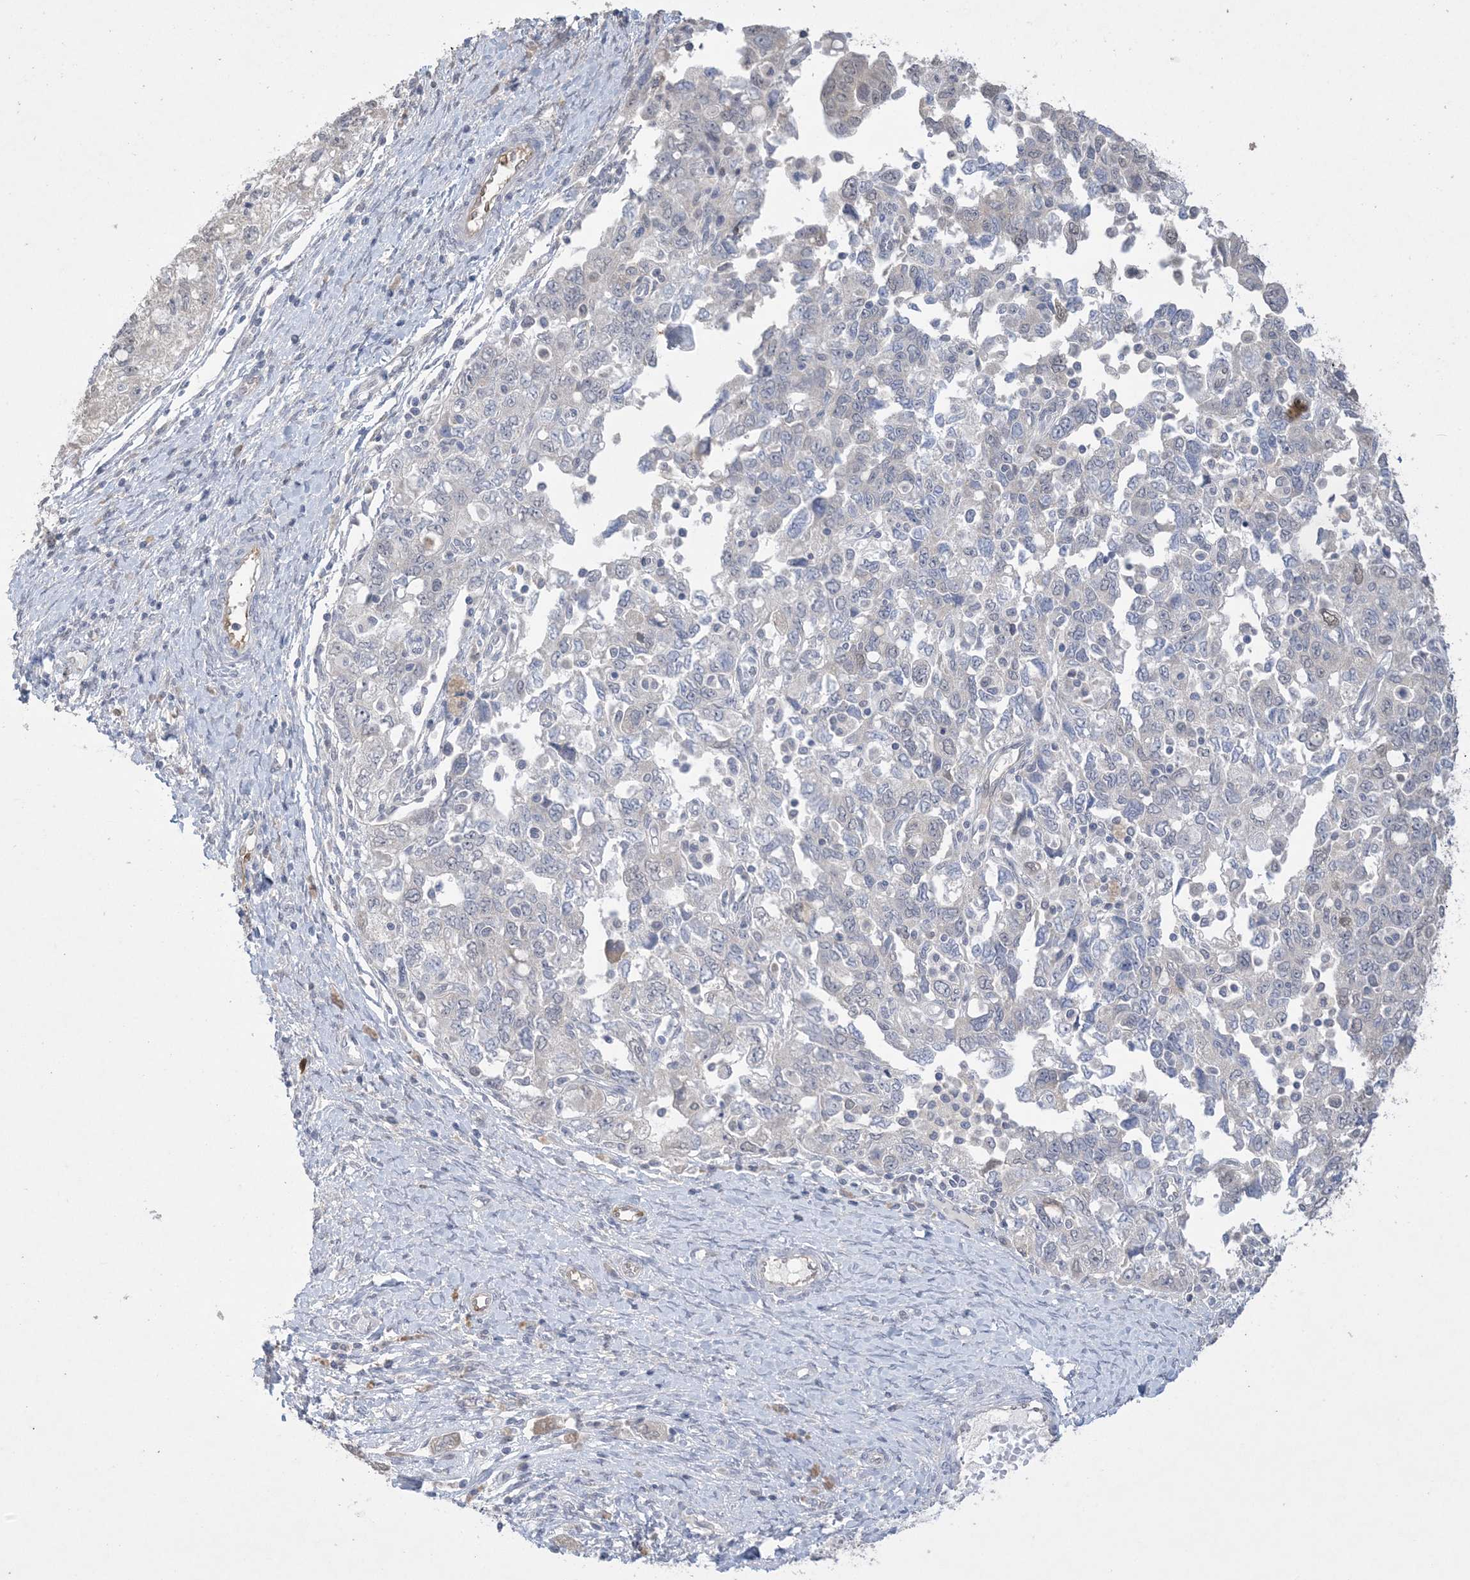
{"staining": {"intensity": "negative", "quantity": "none", "location": "none"}, "tissue": "ovarian cancer", "cell_type": "Tumor cells", "image_type": "cancer", "snomed": [{"axis": "morphology", "description": "Carcinoma, NOS"}, {"axis": "morphology", "description": "Cystadenocarcinoma, serous, NOS"}, {"axis": "topography", "description": "Ovary"}], "caption": "Immunohistochemistry (IHC) histopathology image of neoplastic tissue: human ovarian cancer stained with DAB shows no significant protein staining in tumor cells. (DAB IHC with hematoxylin counter stain).", "gene": "HMGCS1", "patient": {"sex": "female", "age": 69}}